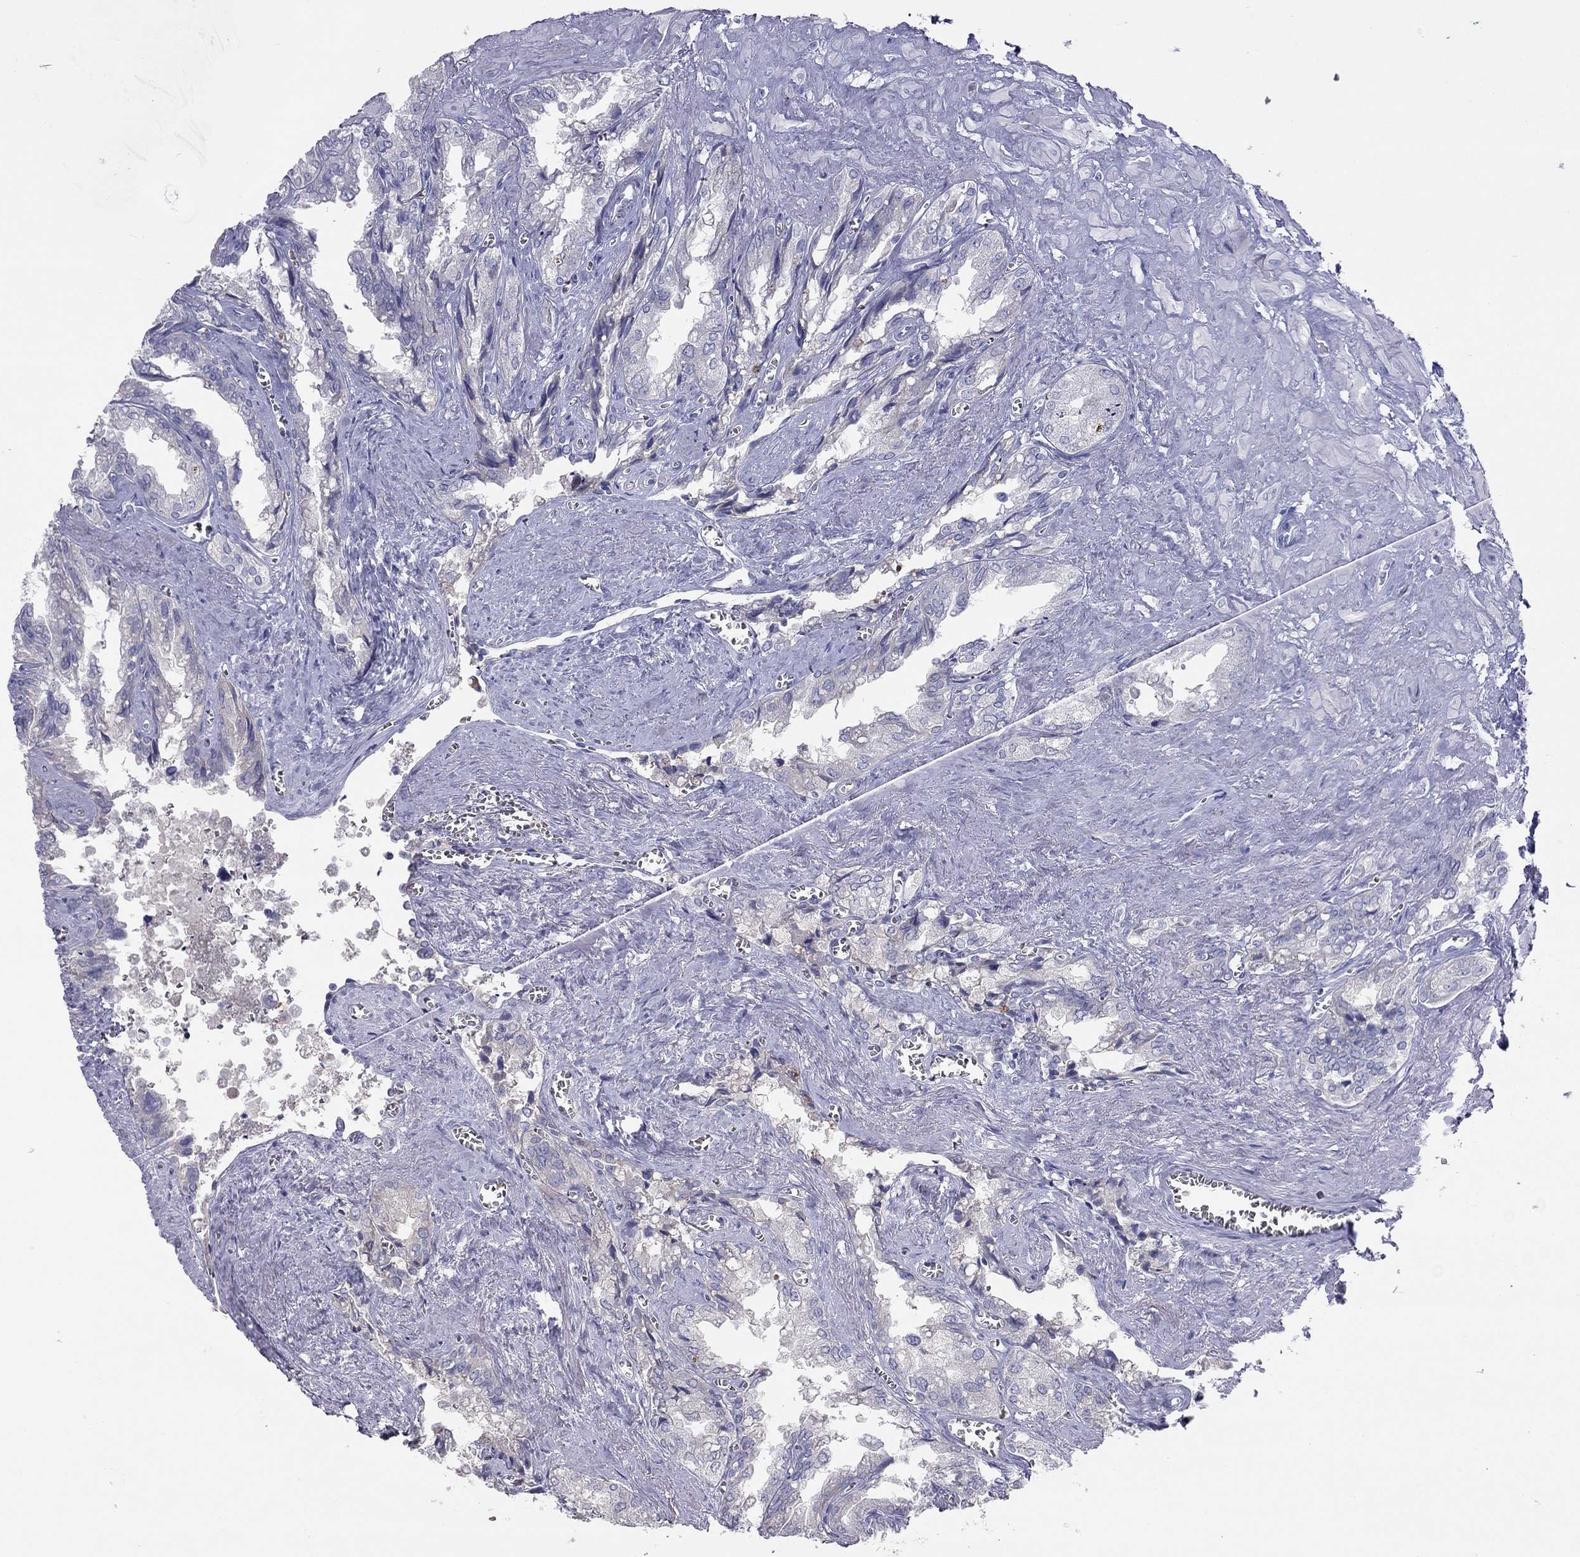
{"staining": {"intensity": "negative", "quantity": "none", "location": "none"}, "tissue": "seminal vesicle", "cell_type": "Glandular cells", "image_type": "normal", "snomed": [{"axis": "morphology", "description": "Normal tissue, NOS"}, {"axis": "topography", "description": "Seminal veicle"}], "caption": "A photomicrograph of seminal vesicle stained for a protein exhibits no brown staining in glandular cells.", "gene": "RHCE", "patient": {"sex": "male", "age": 67}}